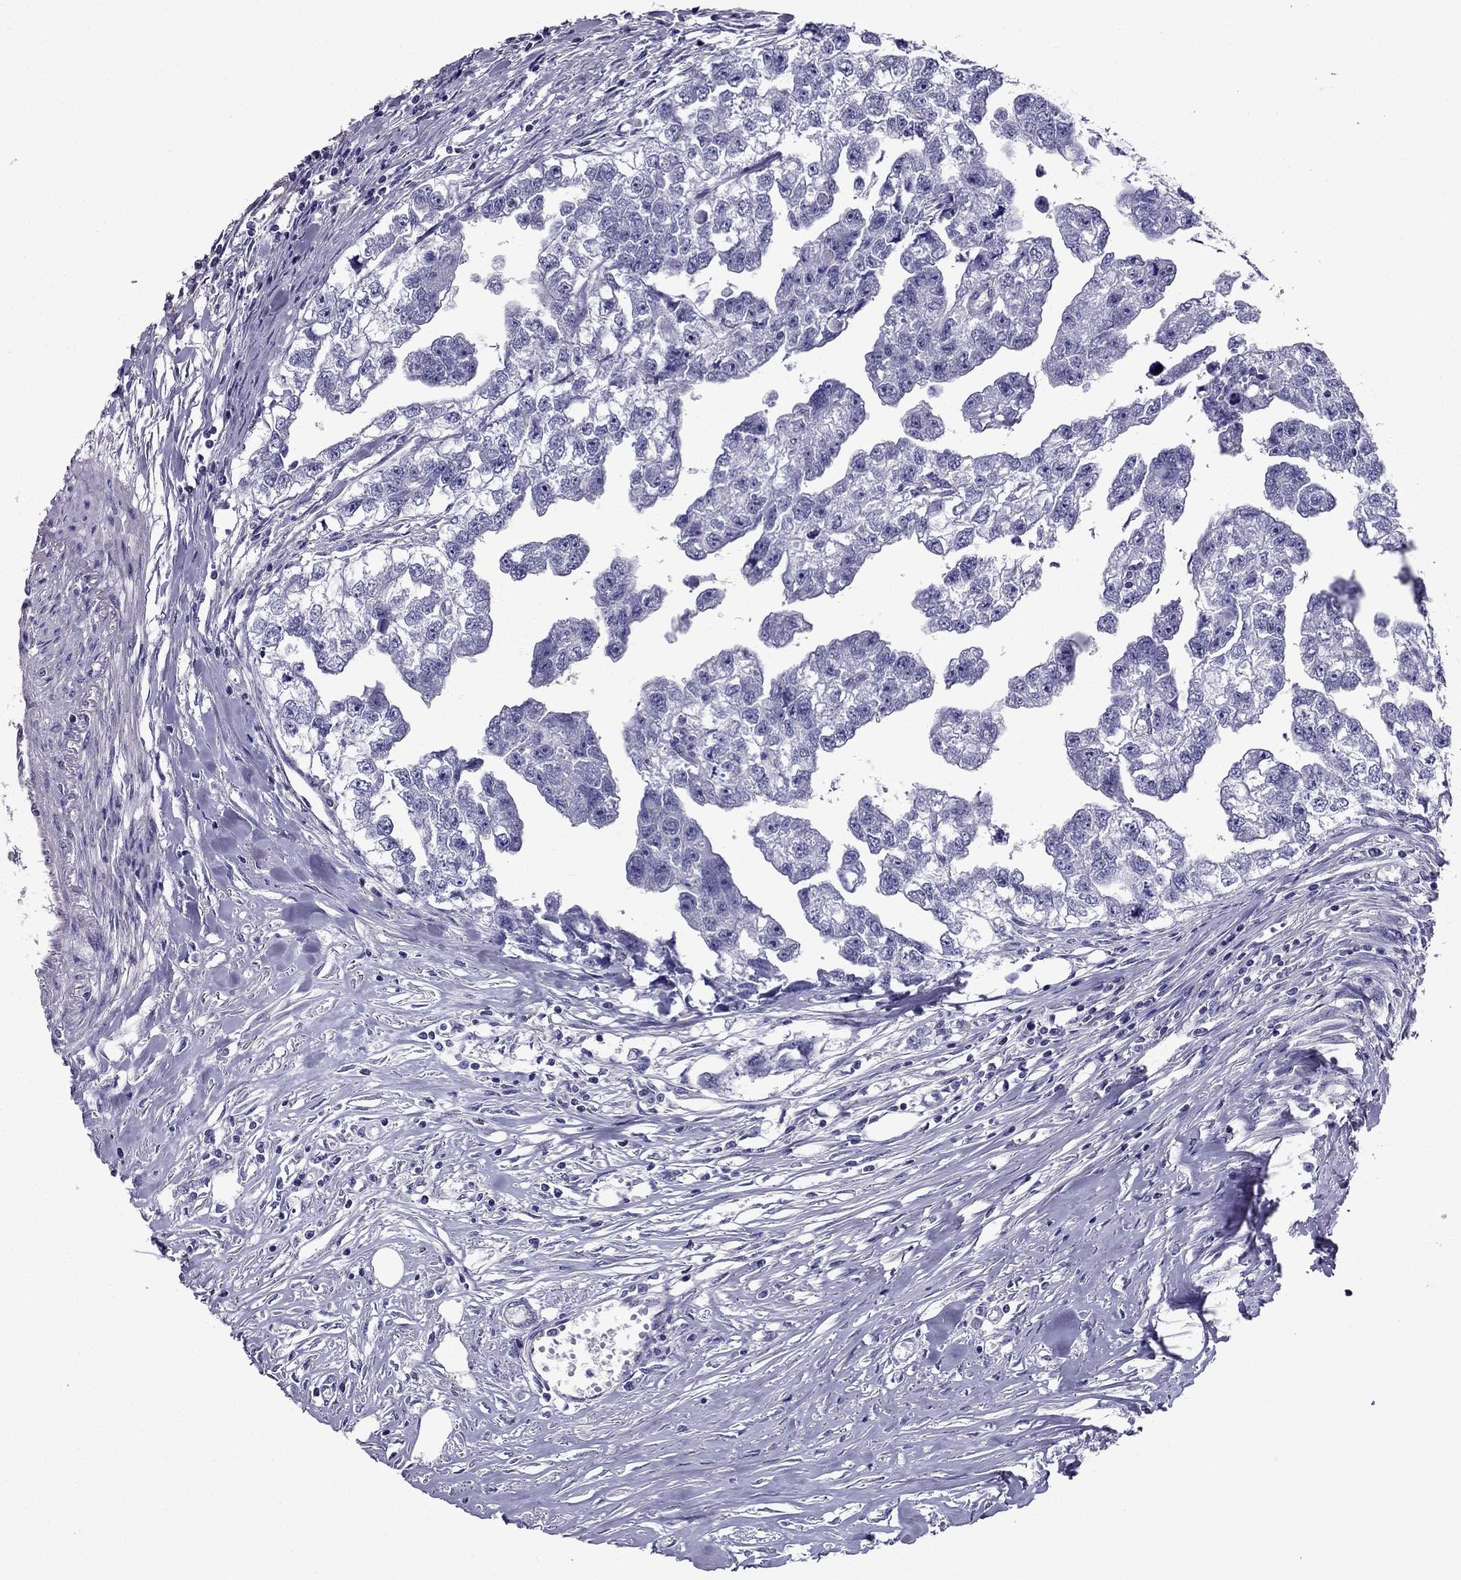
{"staining": {"intensity": "negative", "quantity": "none", "location": "none"}, "tissue": "testis cancer", "cell_type": "Tumor cells", "image_type": "cancer", "snomed": [{"axis": "morphology", "description": "Carcinoma, Embryonal, NOS"}, {"axis": "morphology", "description": "Teratoma, malignant, NOS"}, {"axis": "topography", "description": "Testis"}], "caption": "IHC micrograph of neoplastic tissue: human testis cancer (embryonal carcinoma) stained with DAB displays no significant protein positivity in tumor cells. (DAB (3,3'-diaminobenzidine) immunohistochemistry visualized using brightfield microscopy, high magnification).", "gene": "AAK1", "patient": {"sex": "male", "age": 44}}